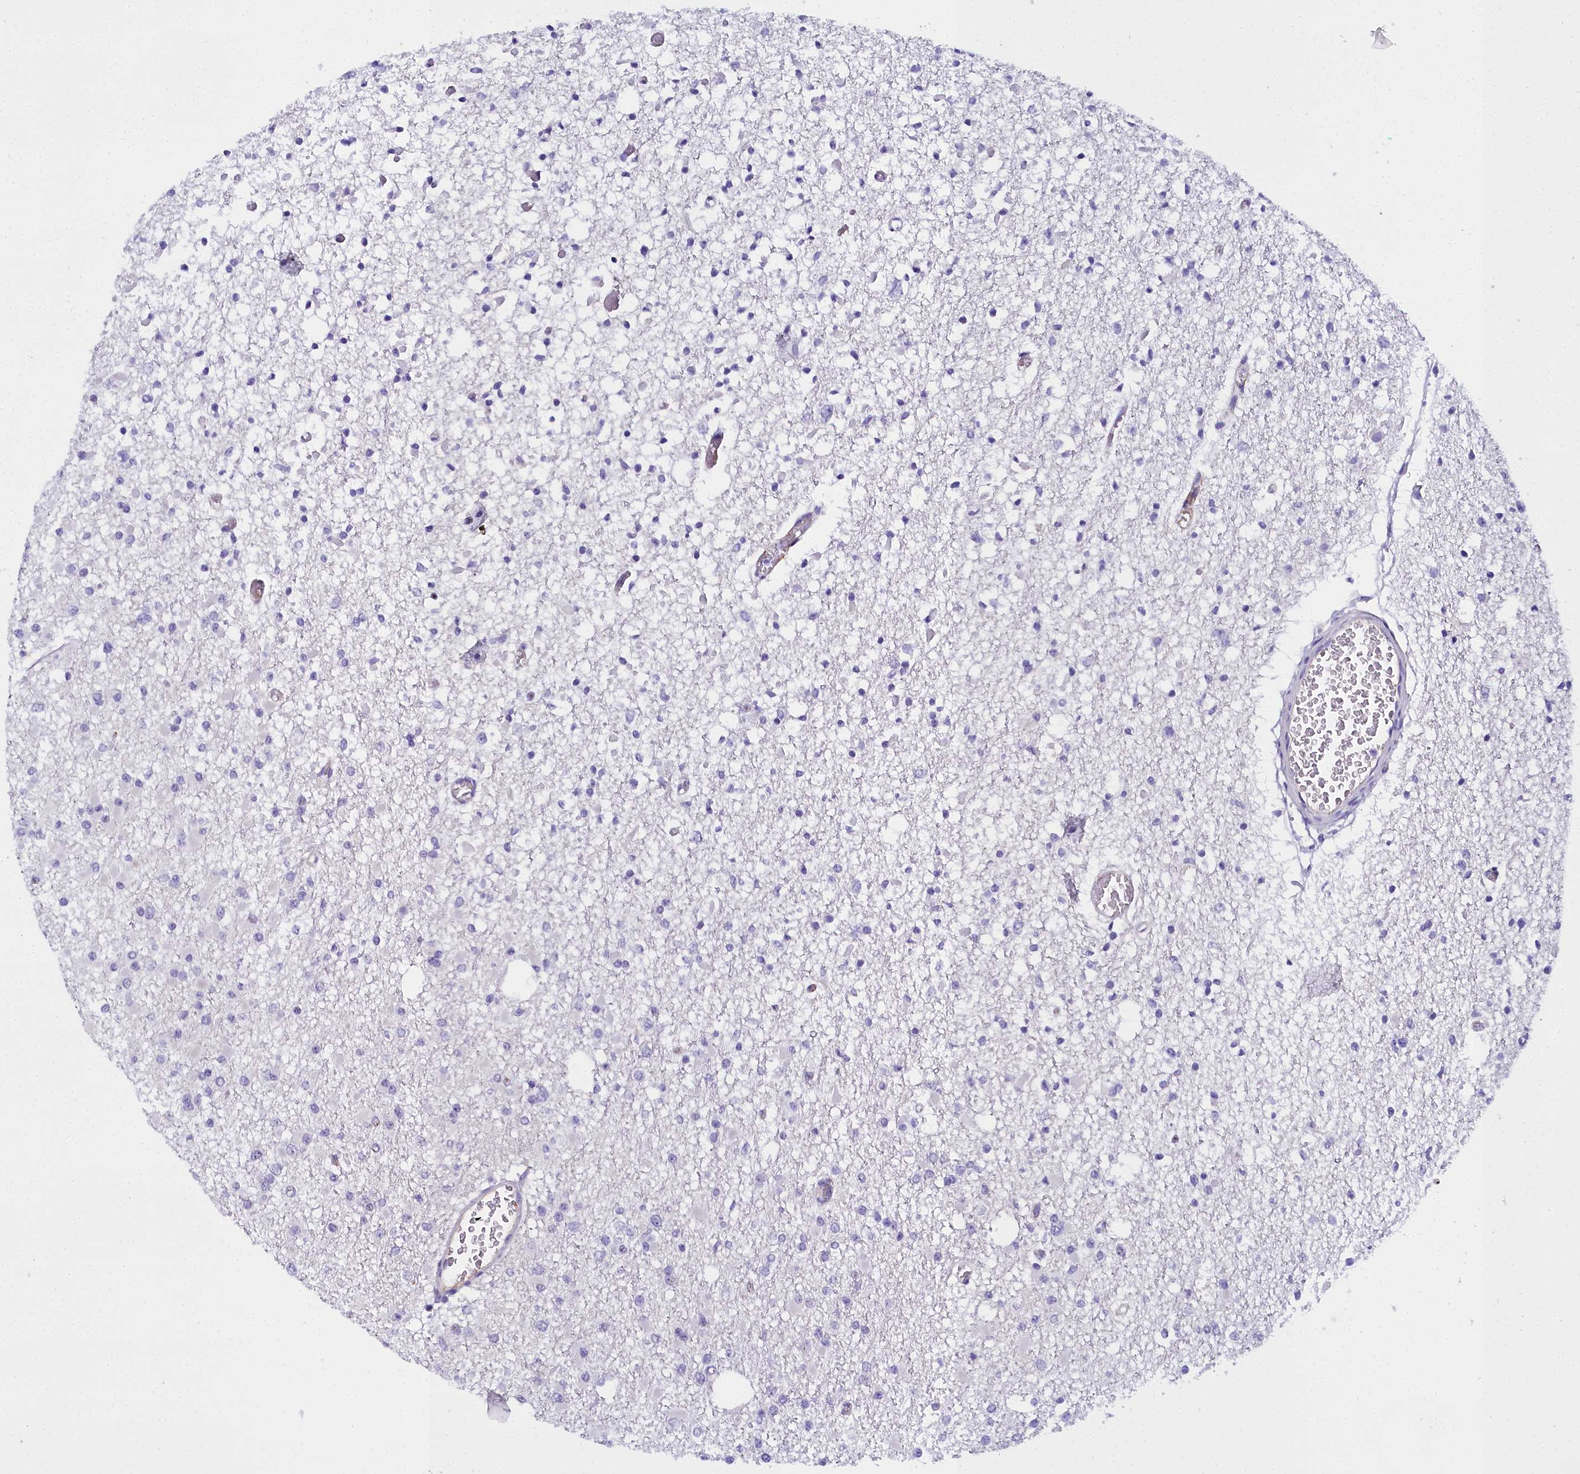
{"staining": {"intensity": "negative", "quantity": "none", "location": "none"}, "tissue": "glioma", "cell_type": "Tumor cells", "image_type": "cancer", "snomed": [{"axis": "morphology", "description": "Glioma, malignant, Low grade"}, {"axis": "topography", "description": "Brain"}], "caption": "Tumor cells show no significant staining in glioma. Brightfield microscopy of immunohistochemistry (IHC) stained with DAB (brown) and hematoxylin (blue), captured at high magnification.", "gene": "TIMM22", "patient": {"sex": "female", "age": 22}}